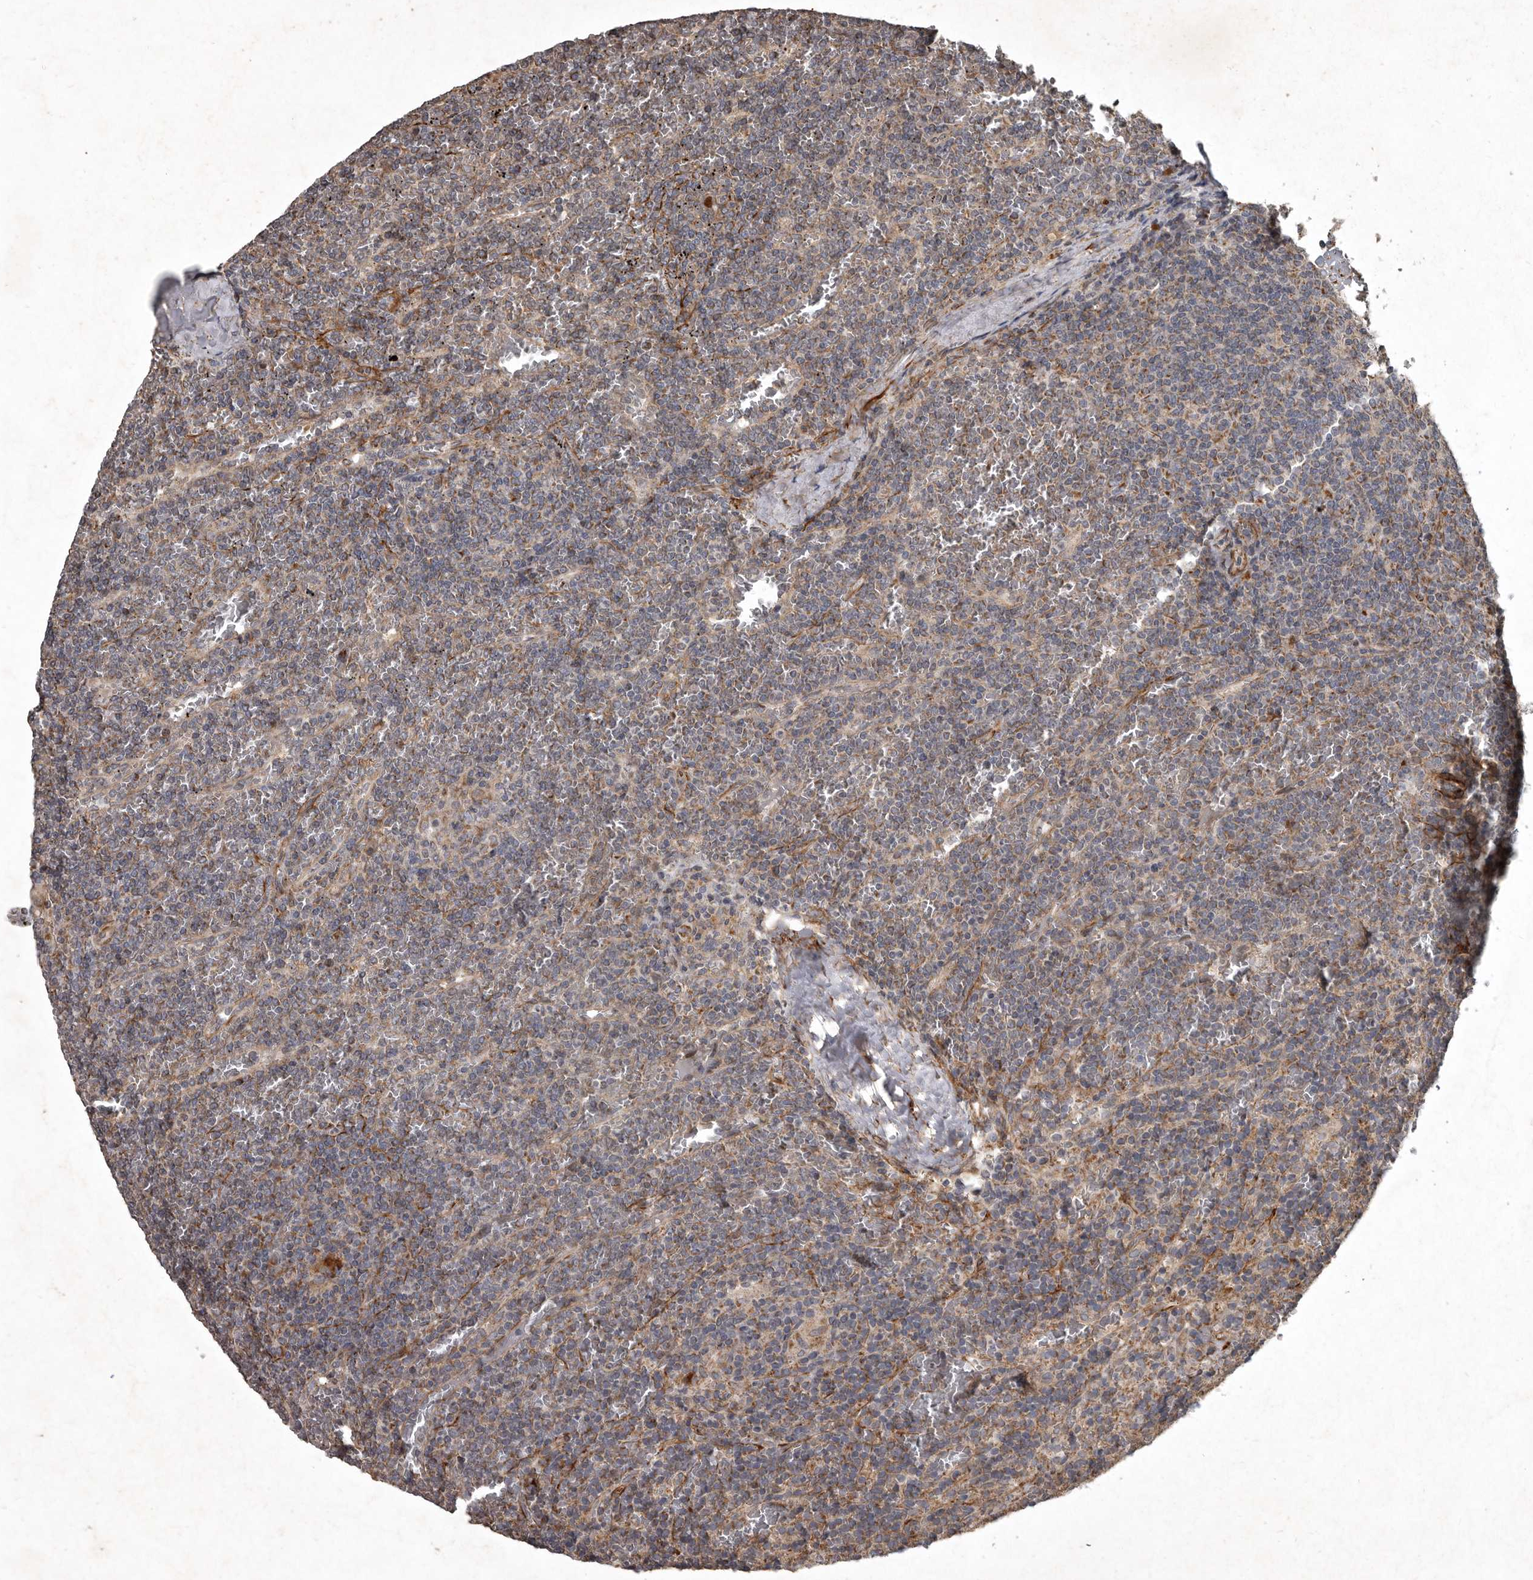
{"staining": {"intensity": "negative", "quantity": "none", "location": "none"}, "tissue": "lymphoma", "cell_type": "Tumor cells", "image_type": "cancer", "snomed": [{"axis": "morphology", "description": "Malignant lymphoma, non-Hodgkin's type, Low grade"}, {"axis": "topography", "description": "Spleen"}], "caption": "High power microscopy histopathology image of an immunohistochemistry photomicrograph of lymphoma, revealing no significant expression in tumor cells.", "gene": "MRPS15", "patient": {"sex": "female", "age": 19}}